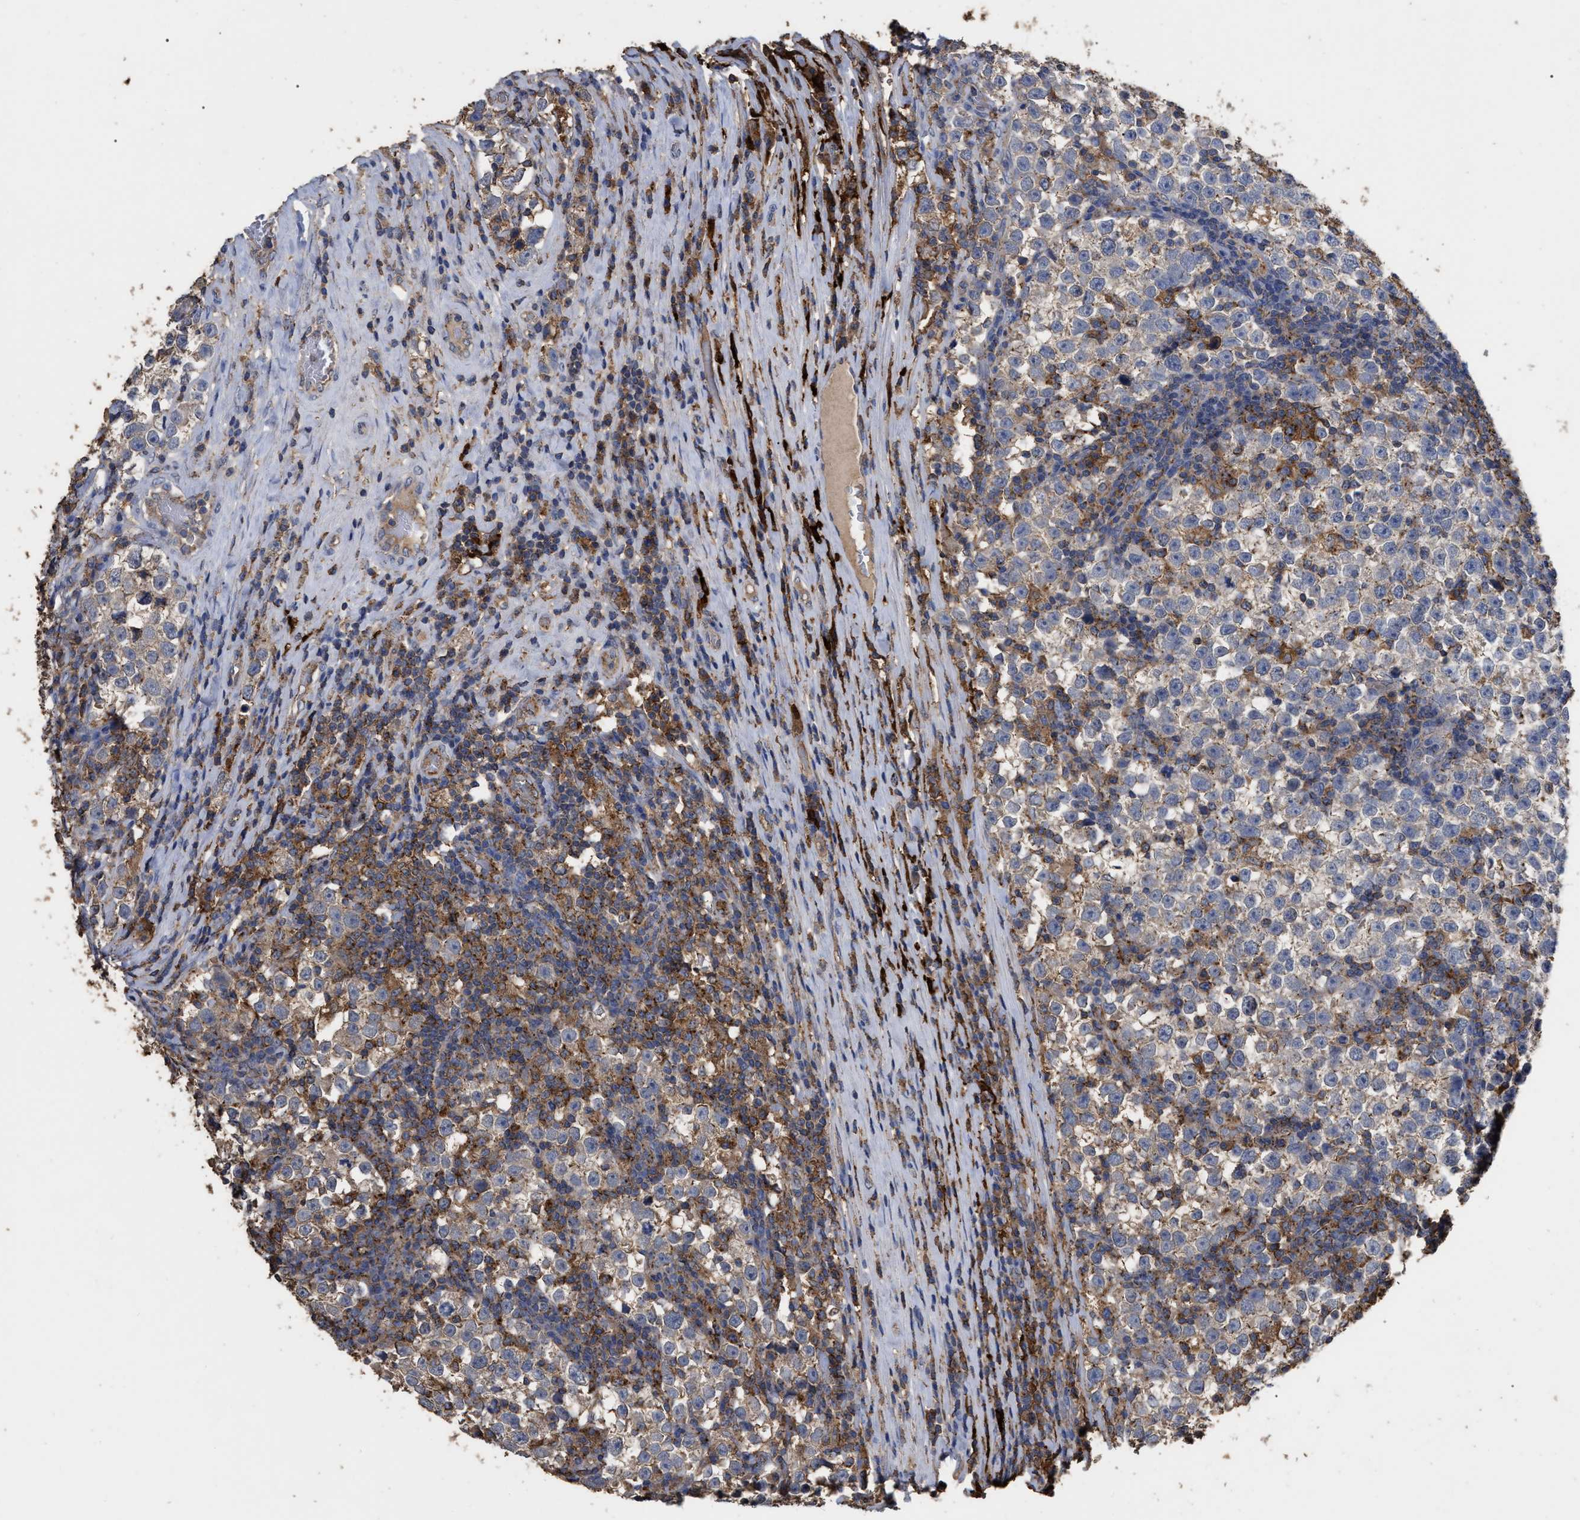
{"staining": {"intensity": "weak", "quantity": ">75%", "location": "cytoplasmic/membranous"}, "tissue": "testis cancer", "cell_type": "Tumor cells", "image_type": "cancer", "snomed": [{"axis": "morphology", "description": "Normal tissue, NOS"}, {"axis": "morphology", "description": "Seminoma, NOS"}, {"axis": "topography", "description": "Testis"}], "caption": "Seminoma (testis) was stained to show a protein in brown. There is low levels of weak cytoplasmic/membranous positivity in about >75% of tumor cells. Using DAB (brown) and hematoxylin (blue) stains, captured at high magnification using brightfield microscopy.", "gene": "GPR179", "patient": {"sex": "male", "age": 43}}